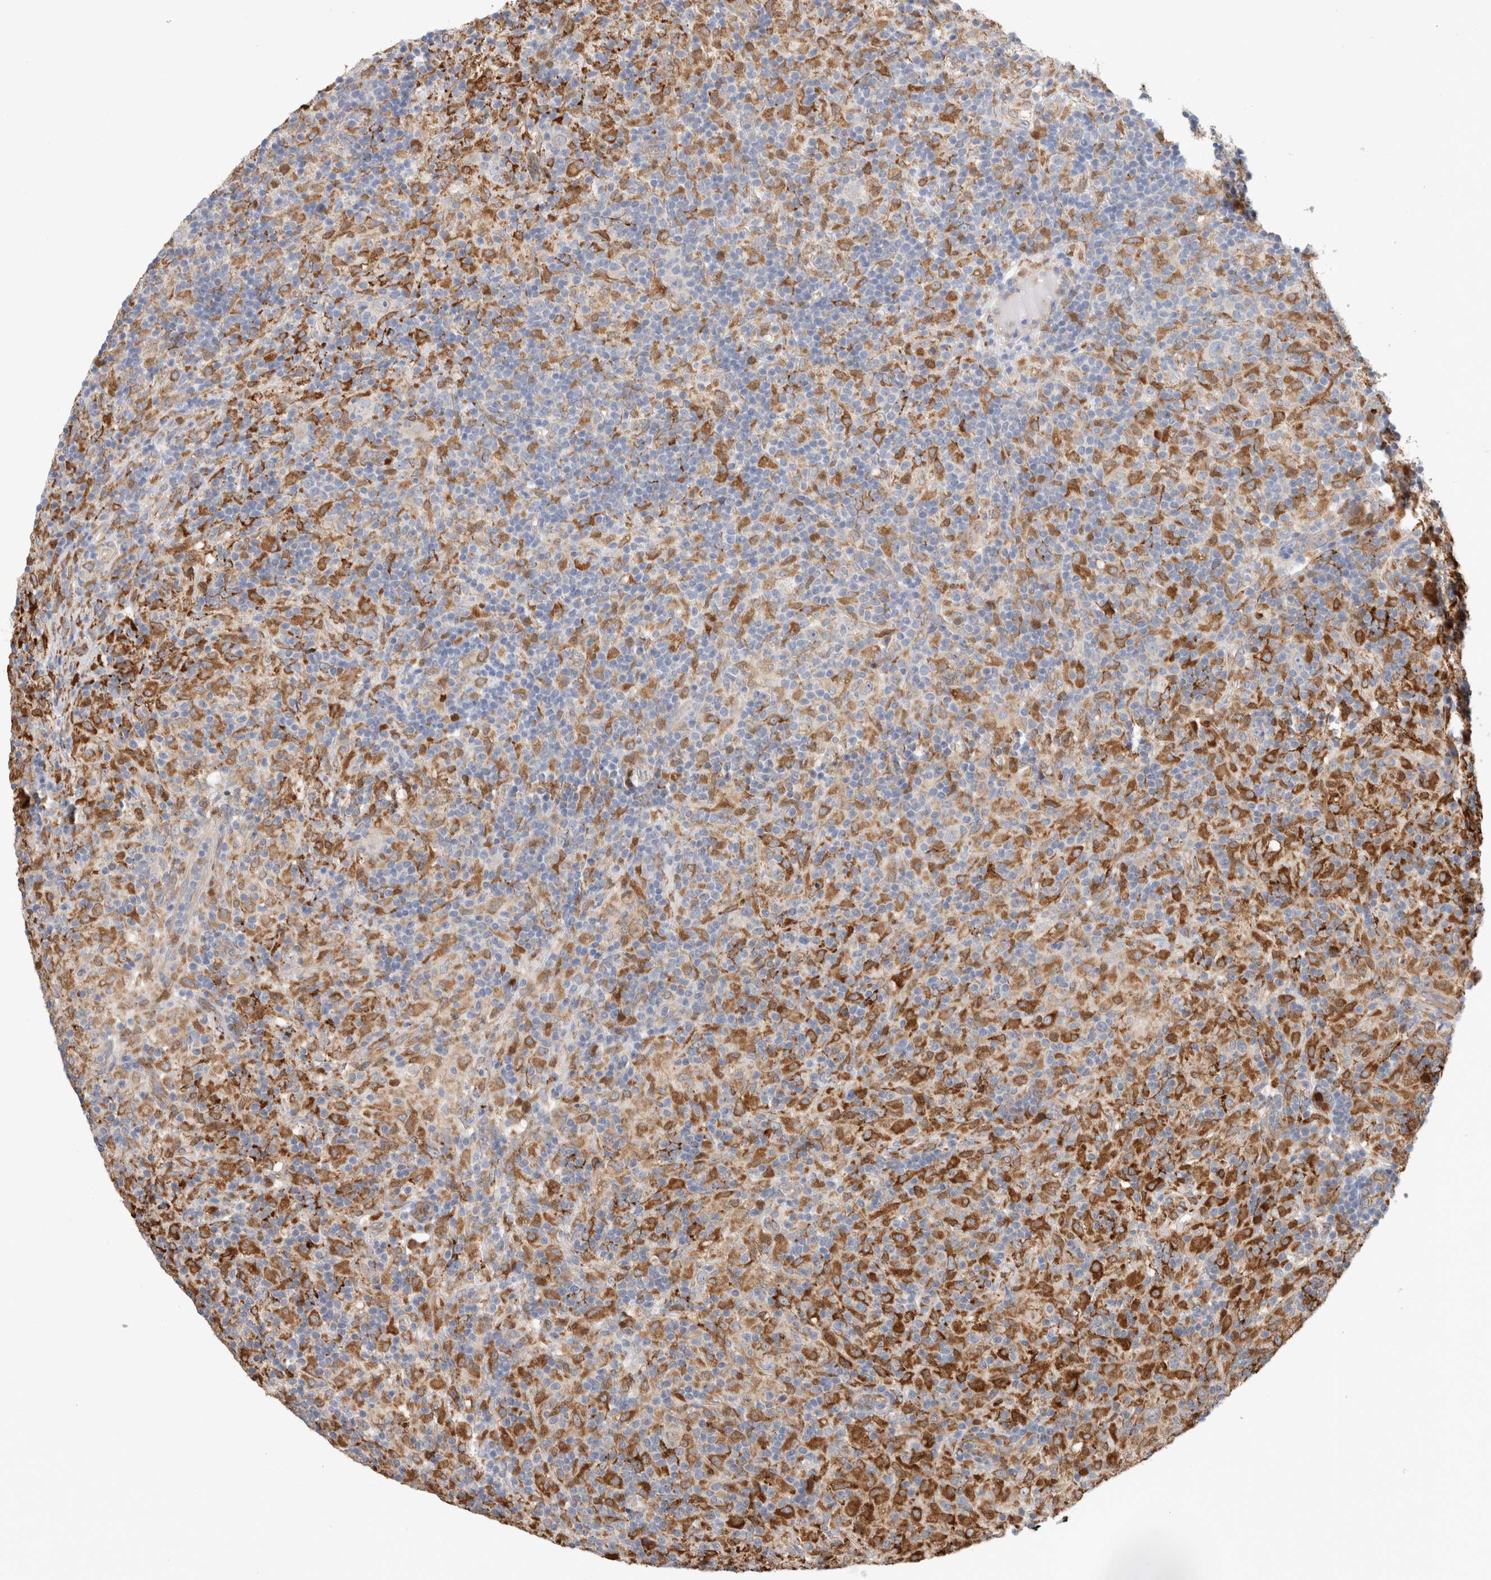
{"staining": {"intensity": "negative", "quantity": "none", "location": "none"}, "tissue": "lymphoma", "cell_type": "Tumor cells", "image_type": "cancer", "snomed": [{"axis": "morphology", "description": "Hodgkin's disease, NOS"}, {"axis": "topography", "description": "Lymph node"}], "caption": "A high-resolution image shows IHC staining of Hodgkin's disease, which shows no significant expression in tumor cells.", "gene": "P4HA1", "patient": {"sex": "male", "age": 70}}